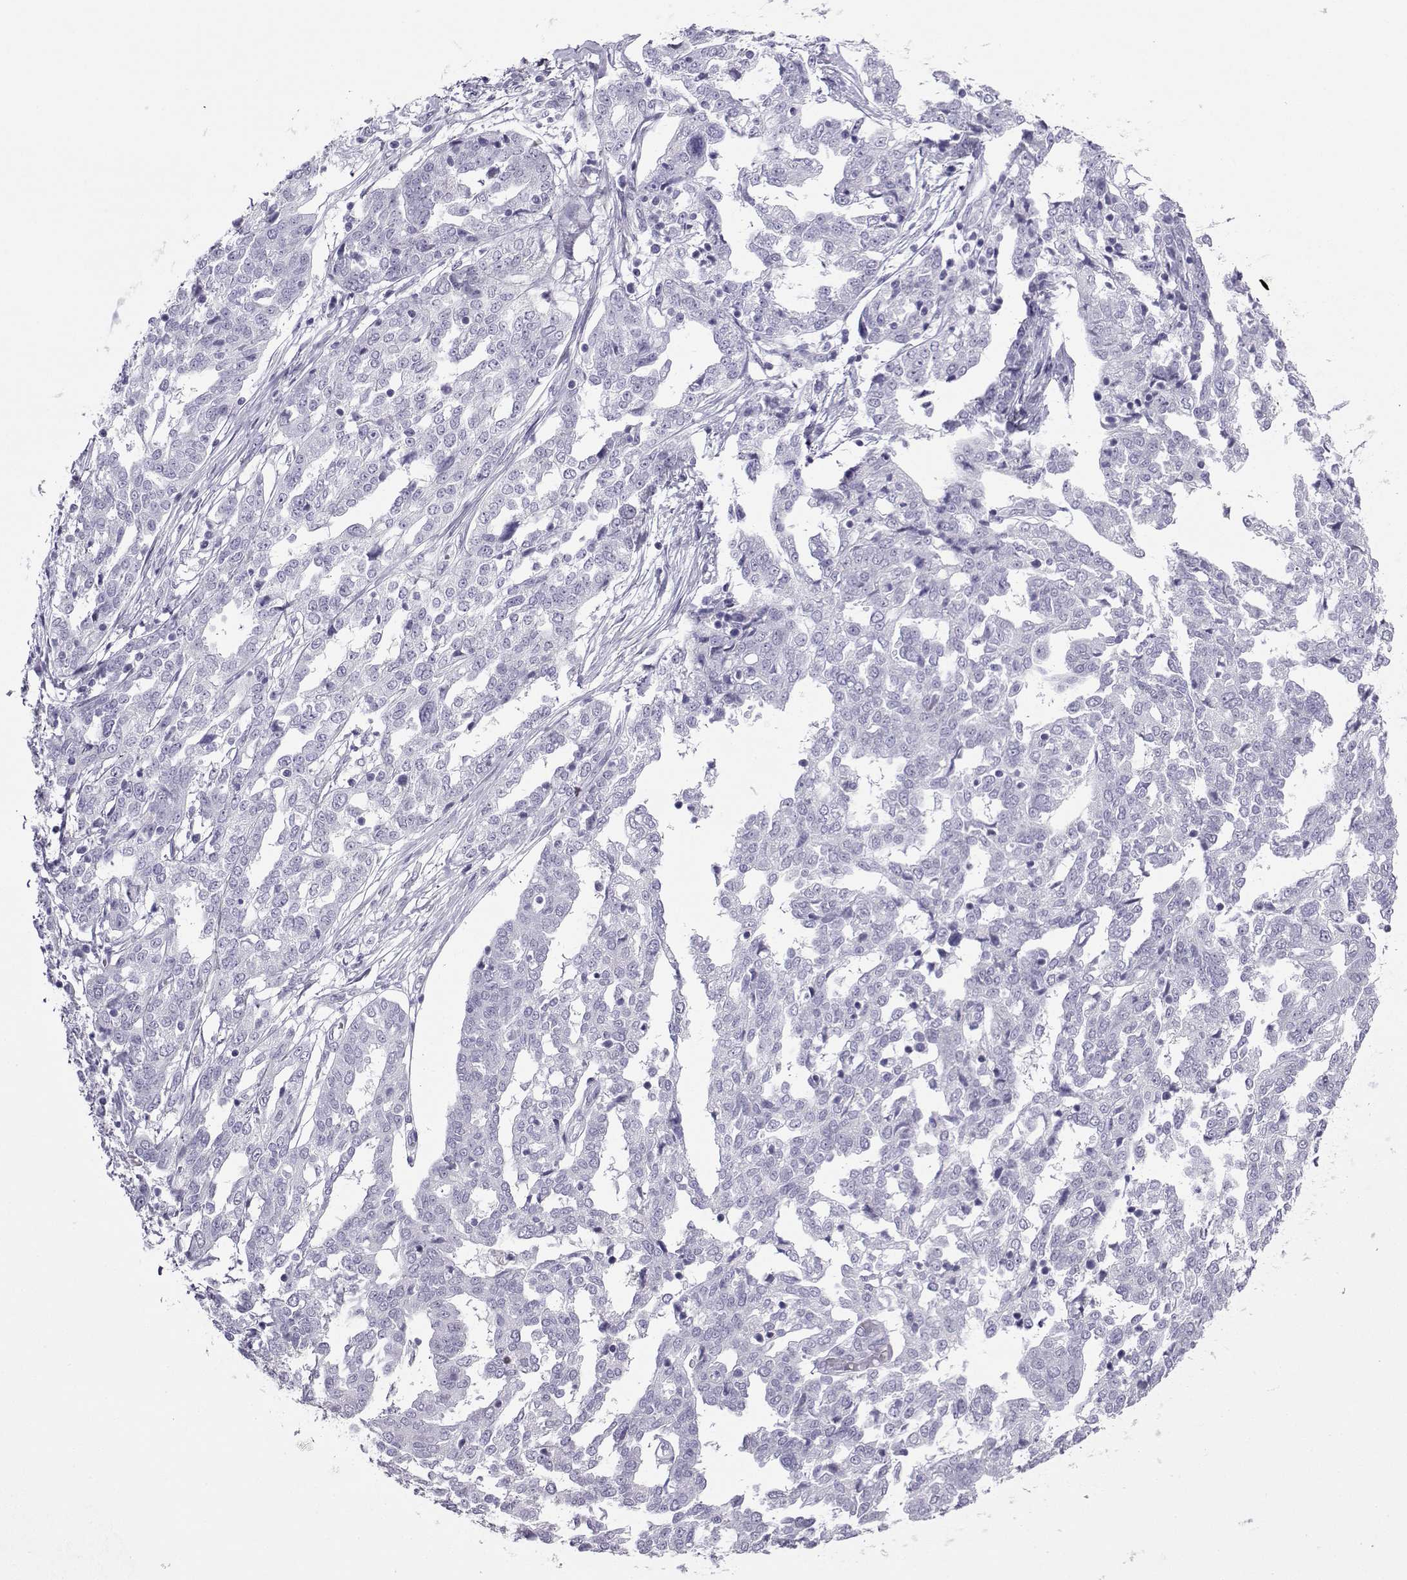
{"staining": {"intensity": "negative", "quantity": "none", "location": "none"}, "tissue": "ovarian cancer", "cell_type": "Tumor cells", "image_type": "cancer", "snomed": [{"axis": "morphology", "description": "Cystadenocarcinoma, serous, NOS"}, {"axis": "topography", "description": "Ovary"}], "caption": "The histopathology image demonstrates no significant expression in tumor cells of ovarian cancer.", "gene": "KIF17", "patient": {"sex": "female", "age": 67}}